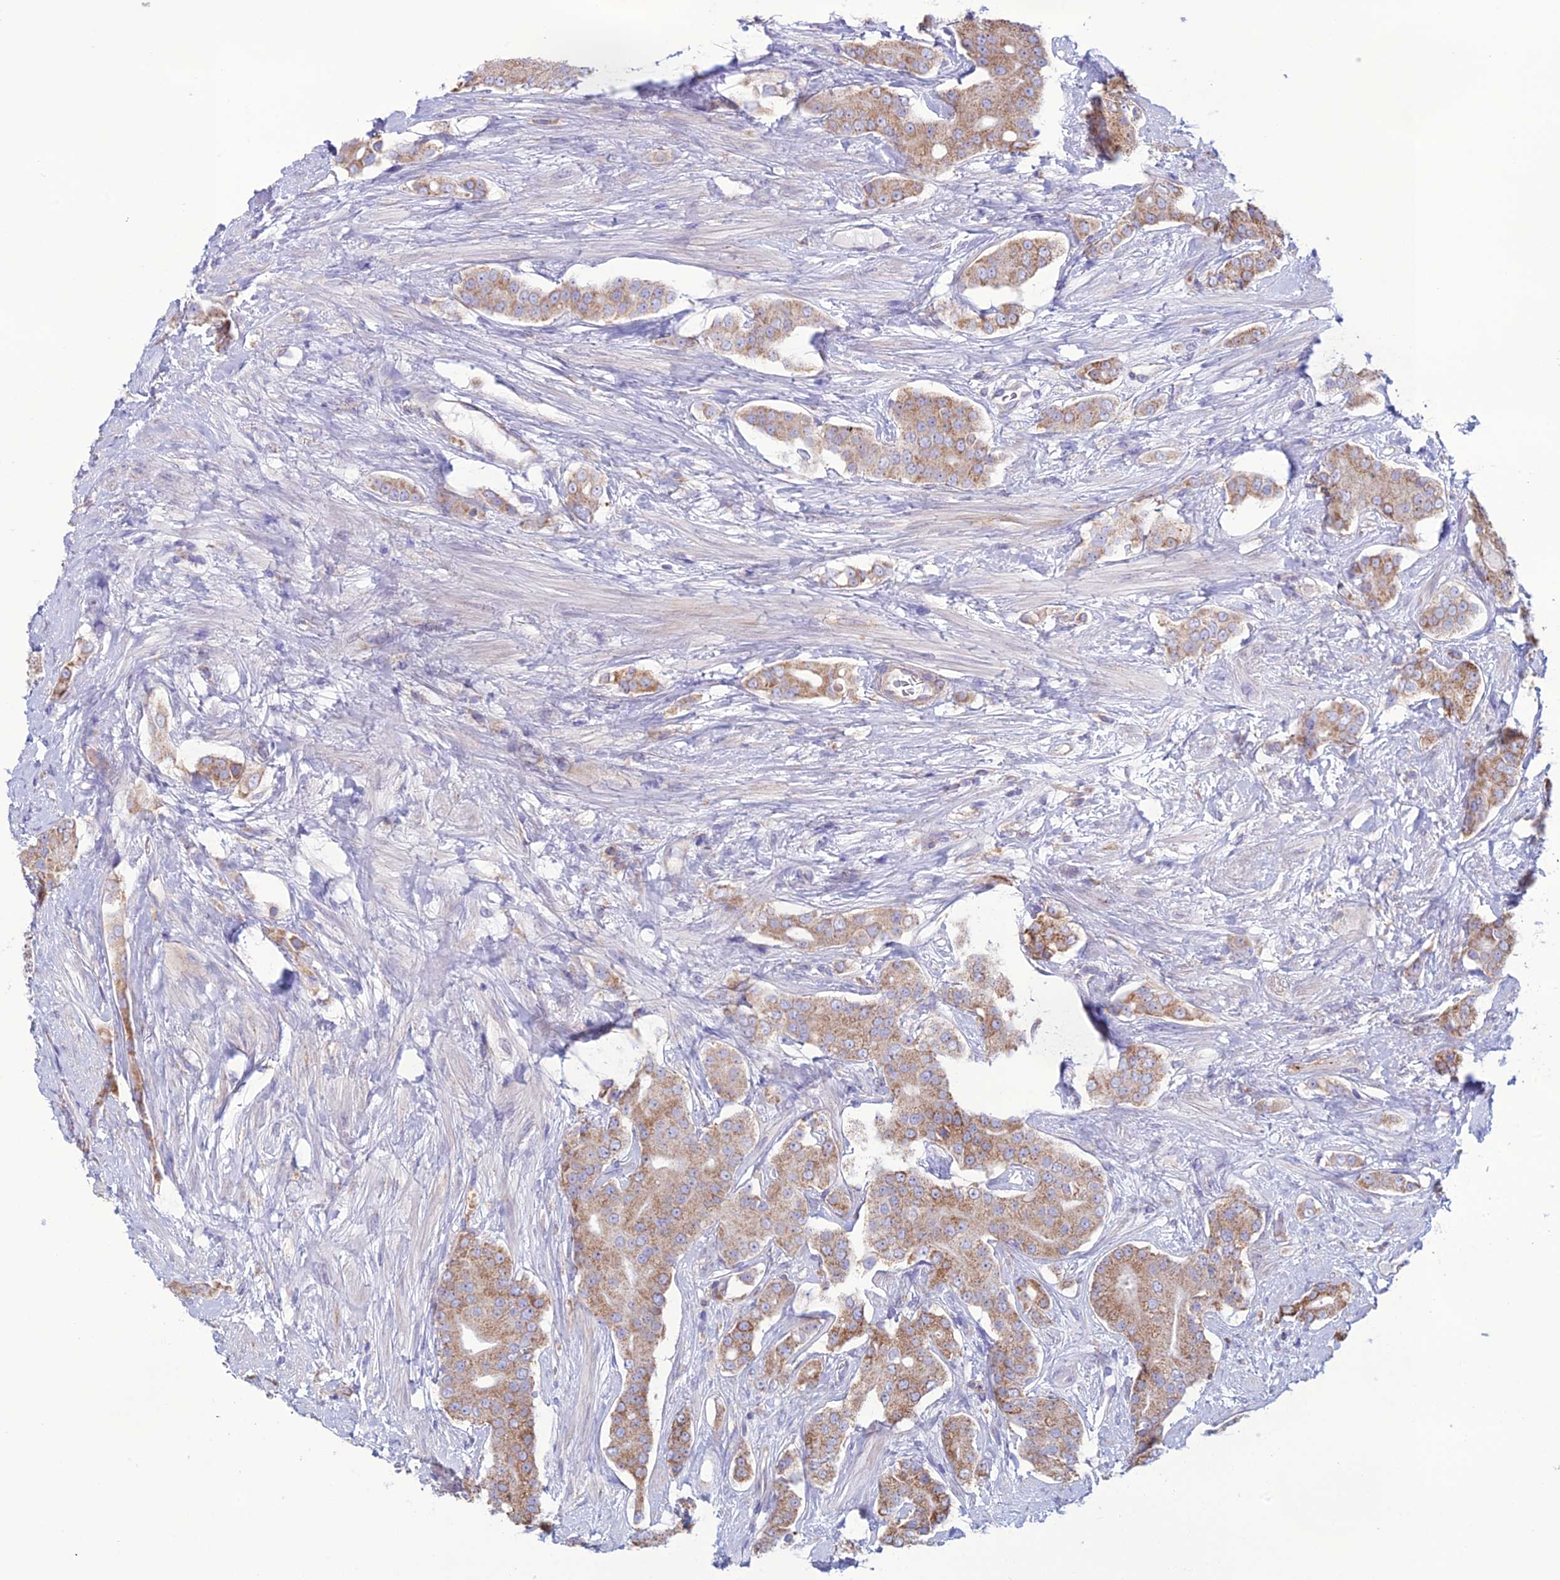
{"staining": {"intensity": "moderate", "quantity": ">75%", "location": "cytoplasmic/membranous"}, "tissue": "prostate cancer", "cell_type": "Tumor cells", "image_type": "cancer", "snomed": [{"axis": "morphology", "description": "Adenocarcinoma, High grade"}, {"axis": "topography", "description": "Prostate"}], "caption": "This histopathology image displays immunohistochemistry (IHC) staining of human prostate cancer, with medium moderate cytoplasmic/membranous positivity in about >75% of tumor cells.", "gene": "CLCN7", "patient": {"sex": "male", "age": 71}}